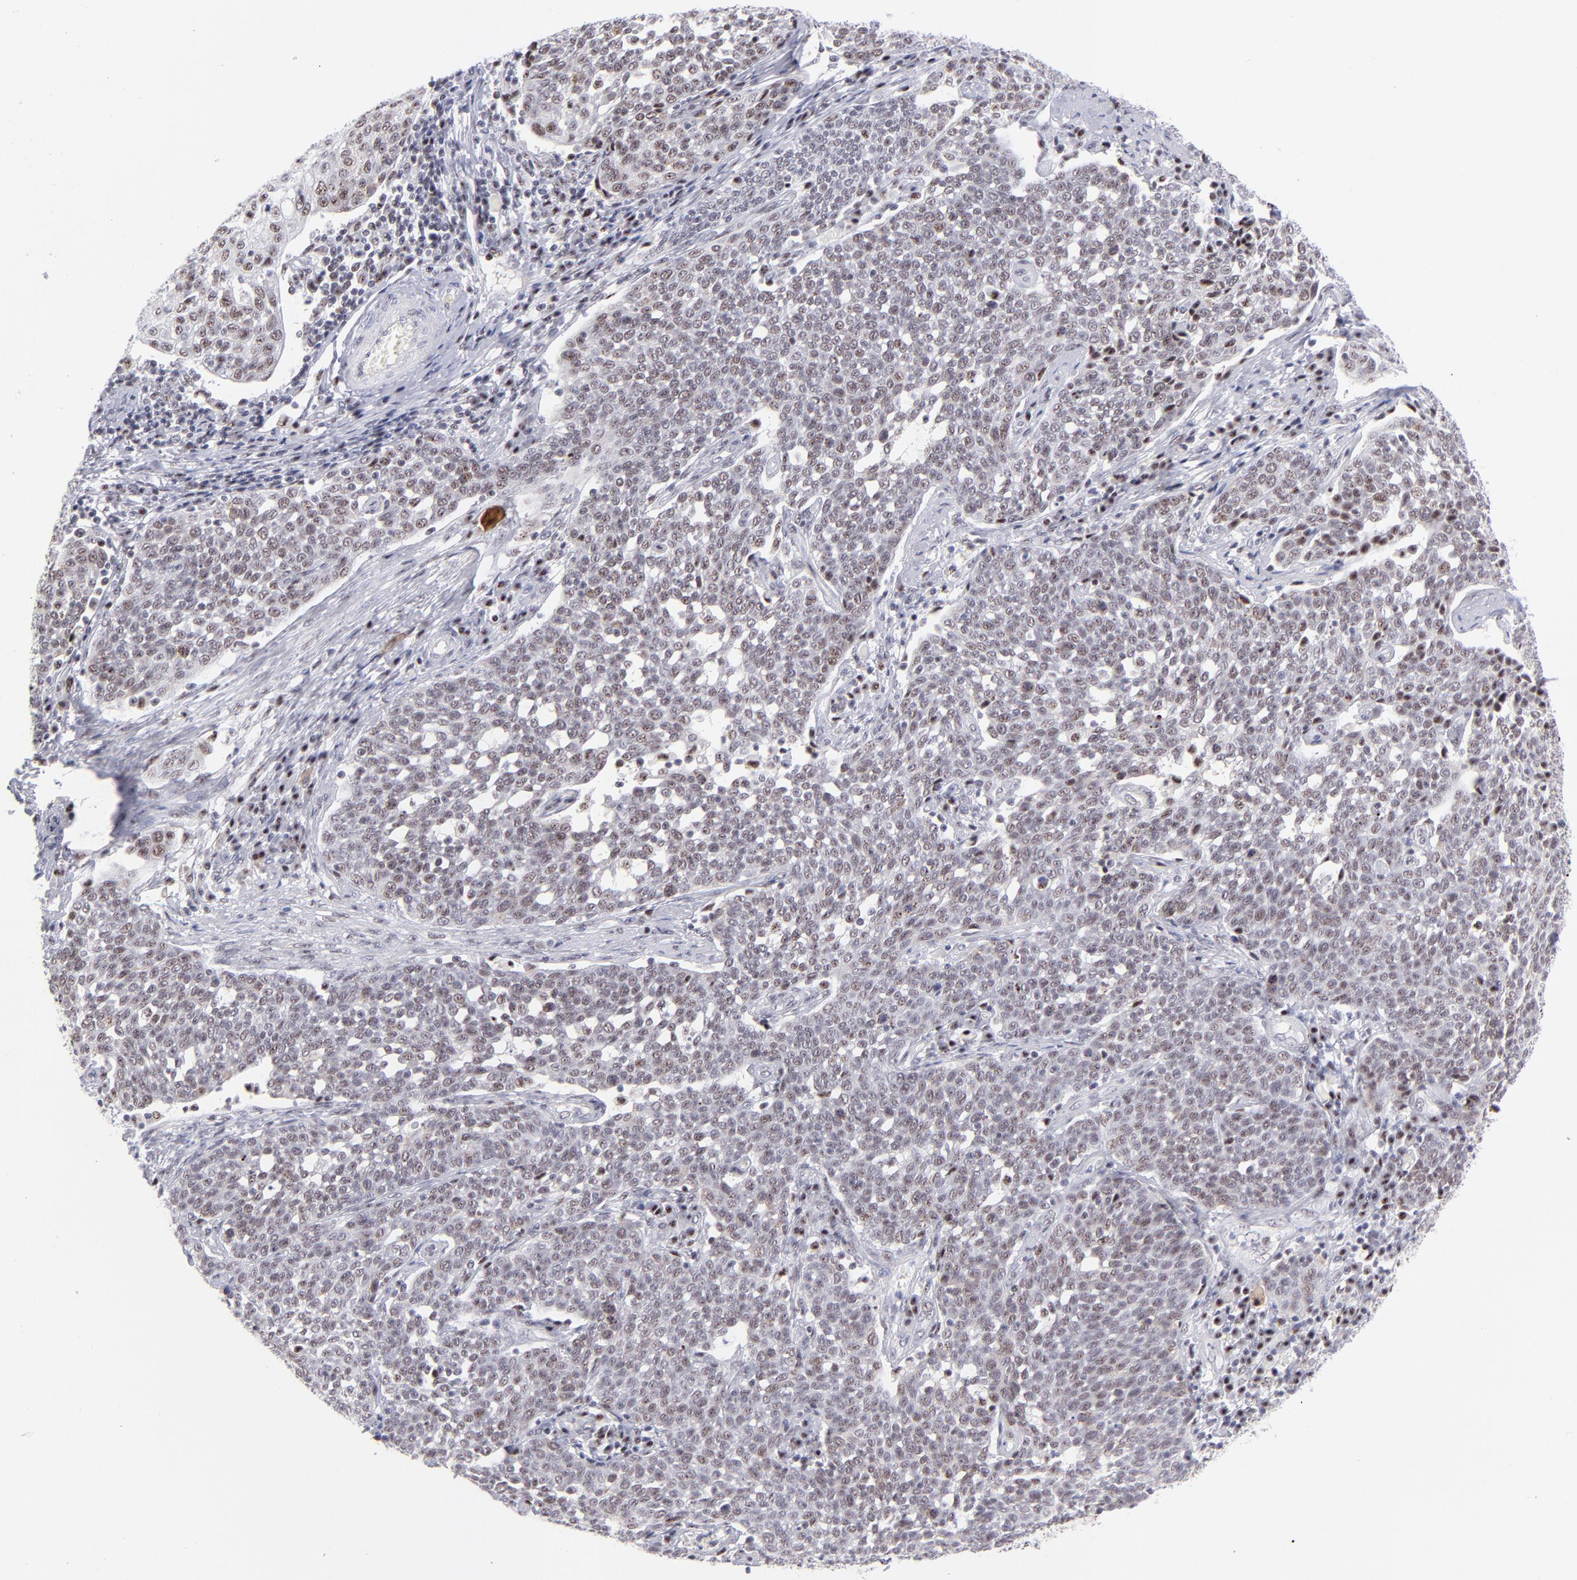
{"staining": {"intensity": "moderate", "quantity": ">75%", "location": "nuclear"}, "tissue": "cervical cancer", "cell_type": "Tumor cells", "image_type": "cancer", "snomed": [{"axis": "morphology", "description": "Squamous cell carcinoma, NOS"}, {"axis": "topography", "description": "Cervix"}], "caption": "Cervical cancer (squamous cell carcinoma) stained with a protein marker demonstrates moderate staining in tumor cells.", "gene": "CDC25C", "patient": {"sex": "female", "age": 34}}